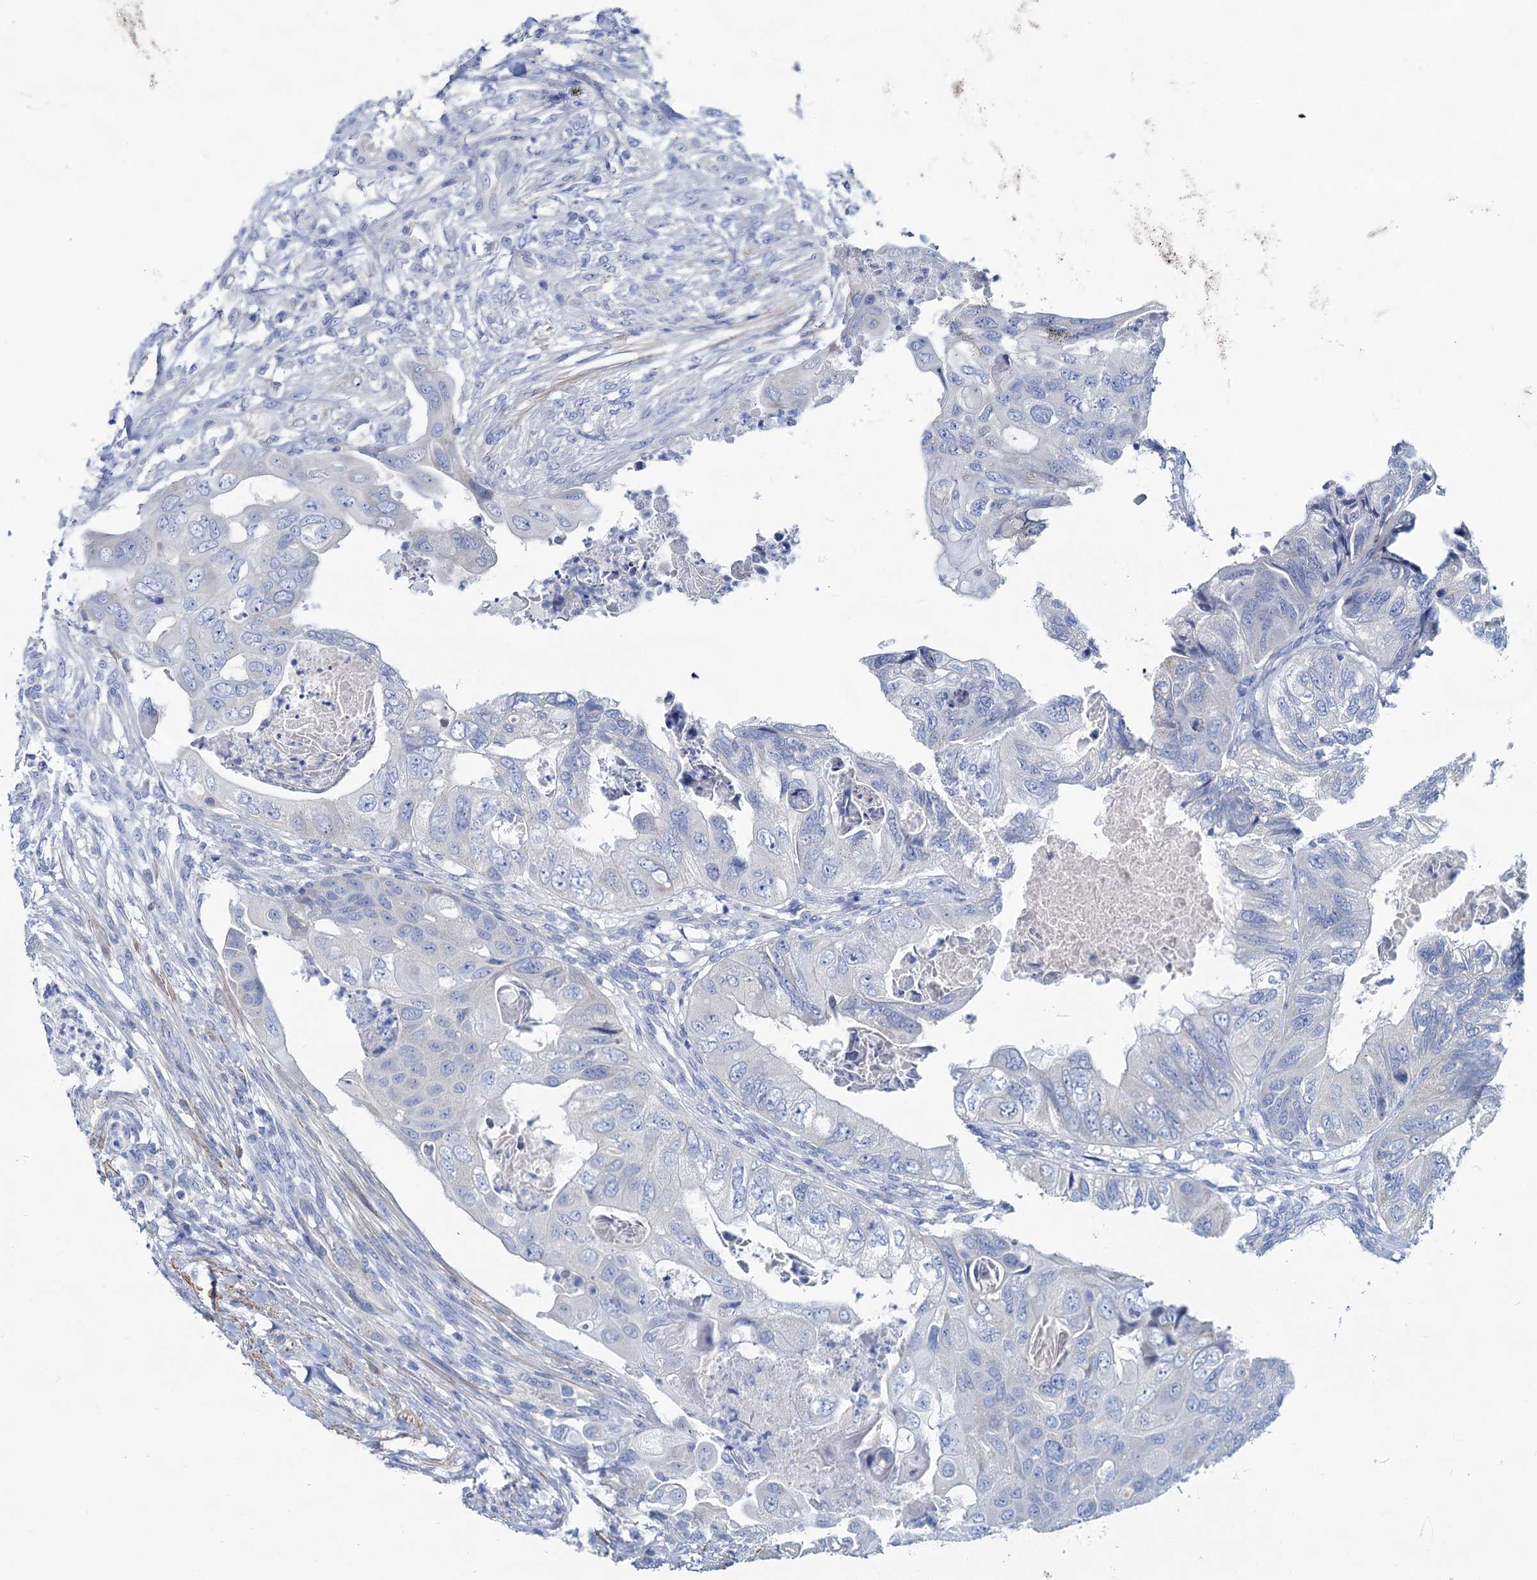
{"staining": {"intensity": "negative", "quantity": "none", "location": "none"}, "tissue": "colorectal cancer", "cell_type": "Tumor cells", "image_type": "cancer", "snomed": [{"axis": "morphology", "description": "Adenocarcinoma, NOS"}, {"axis": "topography", "description": "Rectum"}], "caption": "High power microscopy photomicrograph of an immunohistochemistry (IHC) micrograph of colorectal cancer (adenocarcinoma), revealing no significant staining in tumor cells.", "gene": "SLC1A3", "patient": {"sex": "male", "age": 63}}